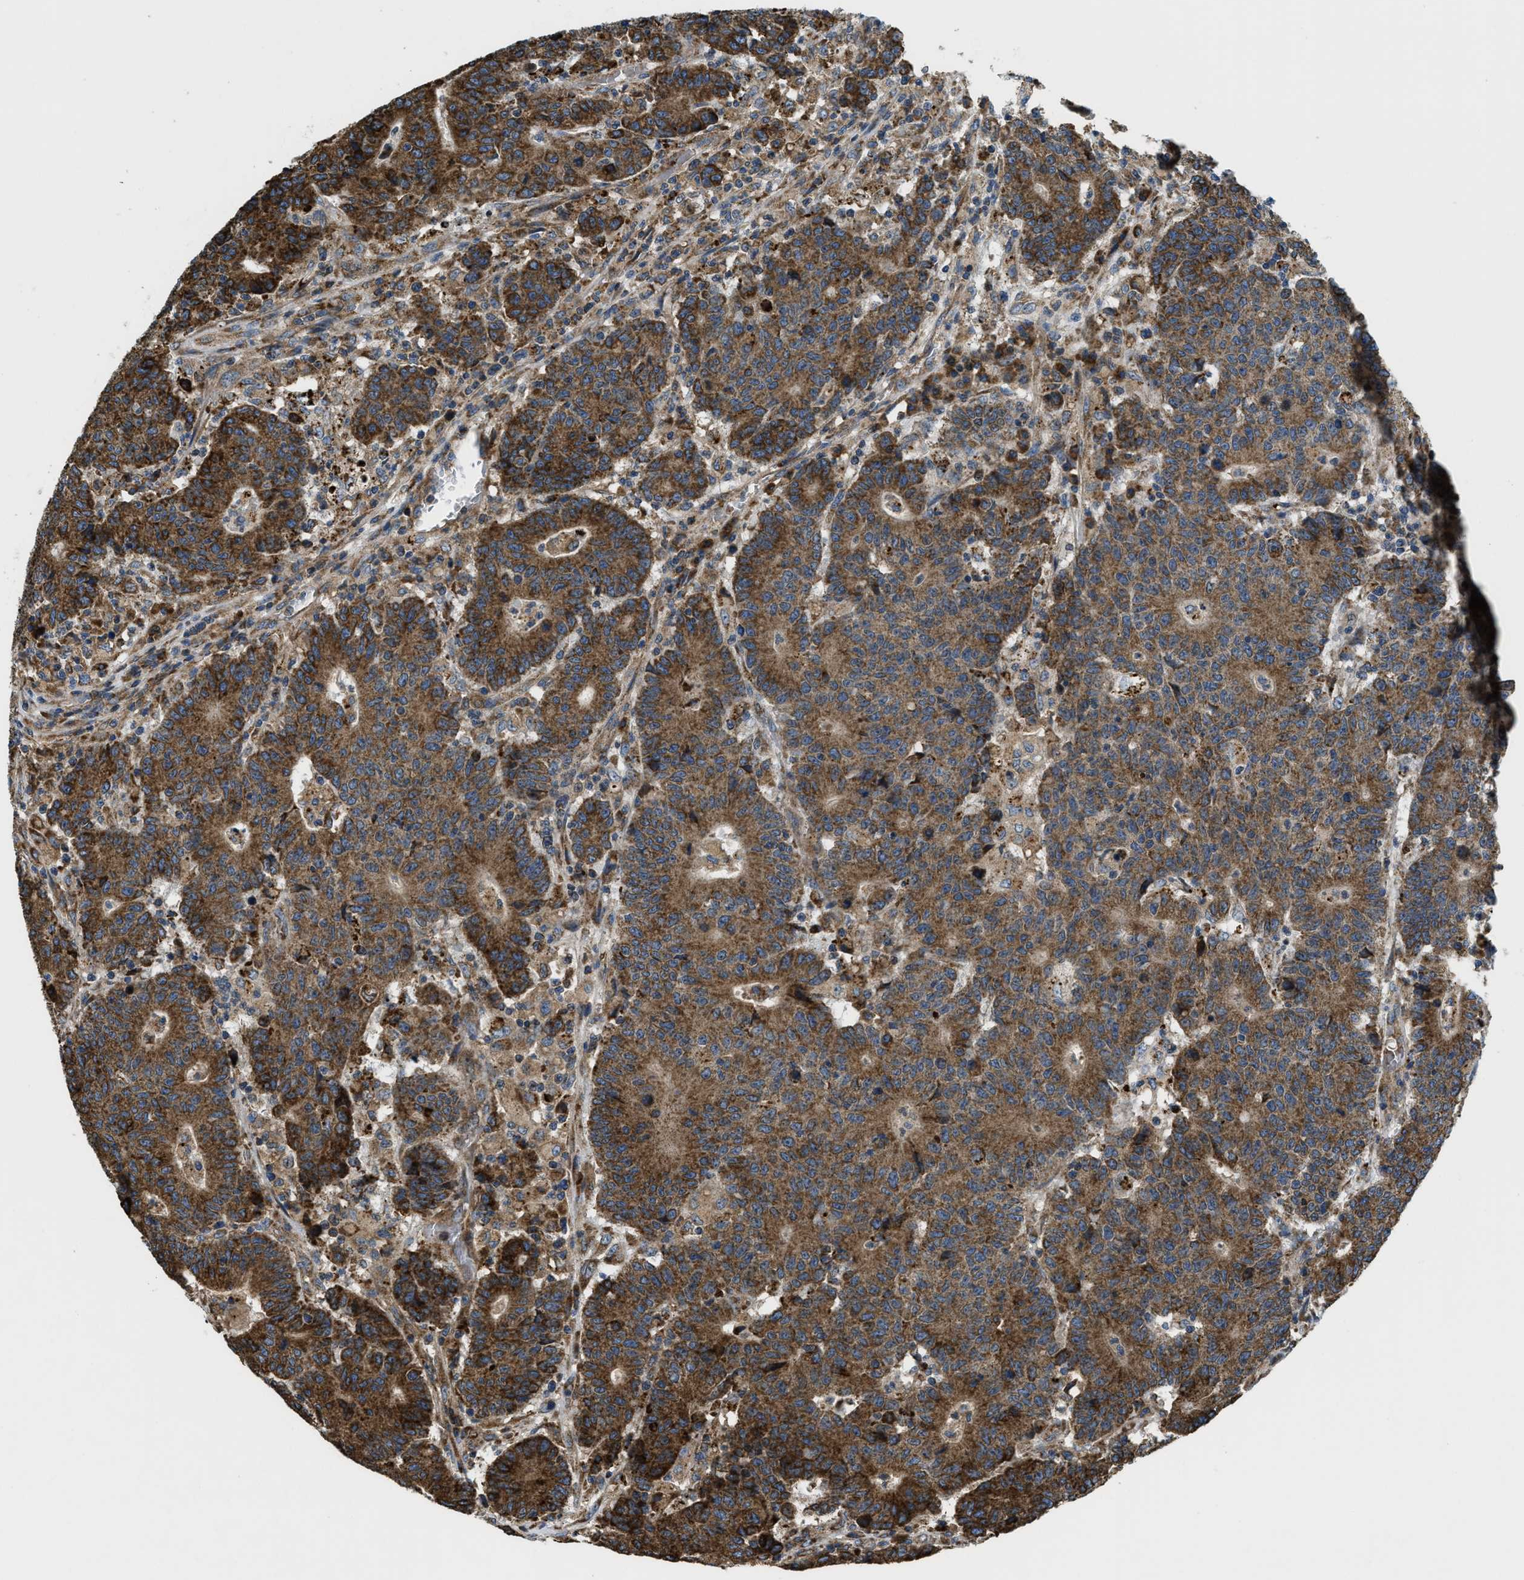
{"staining": {"intensity": "strong", "quantity": ">75%", "location": "cytoplasmic/membranous"}, "tissue": "colorectal cancer", "cell_type": "Tumor cells", "image_type": "cancer", "snomed": [{"axis": "morphology", "description": "Normal tissue, NOS"}, {"axis": "morphology", "description": "Adenocarcinoma, NOS"}, {"axis": "topography", "description": "Colon"}], "caption": "Immunohistochemical staining of adenocarcinoma (colorectal) displays high levels of strong cytoplasmic/membranous expression in about >75% of tumor cells. Immunohistochemistry (ihc) stains the protein of interest in brown and the nuclei are stained blue.", "gene": "CSPG4", "patient": {"sex": "female", "age": 75}}